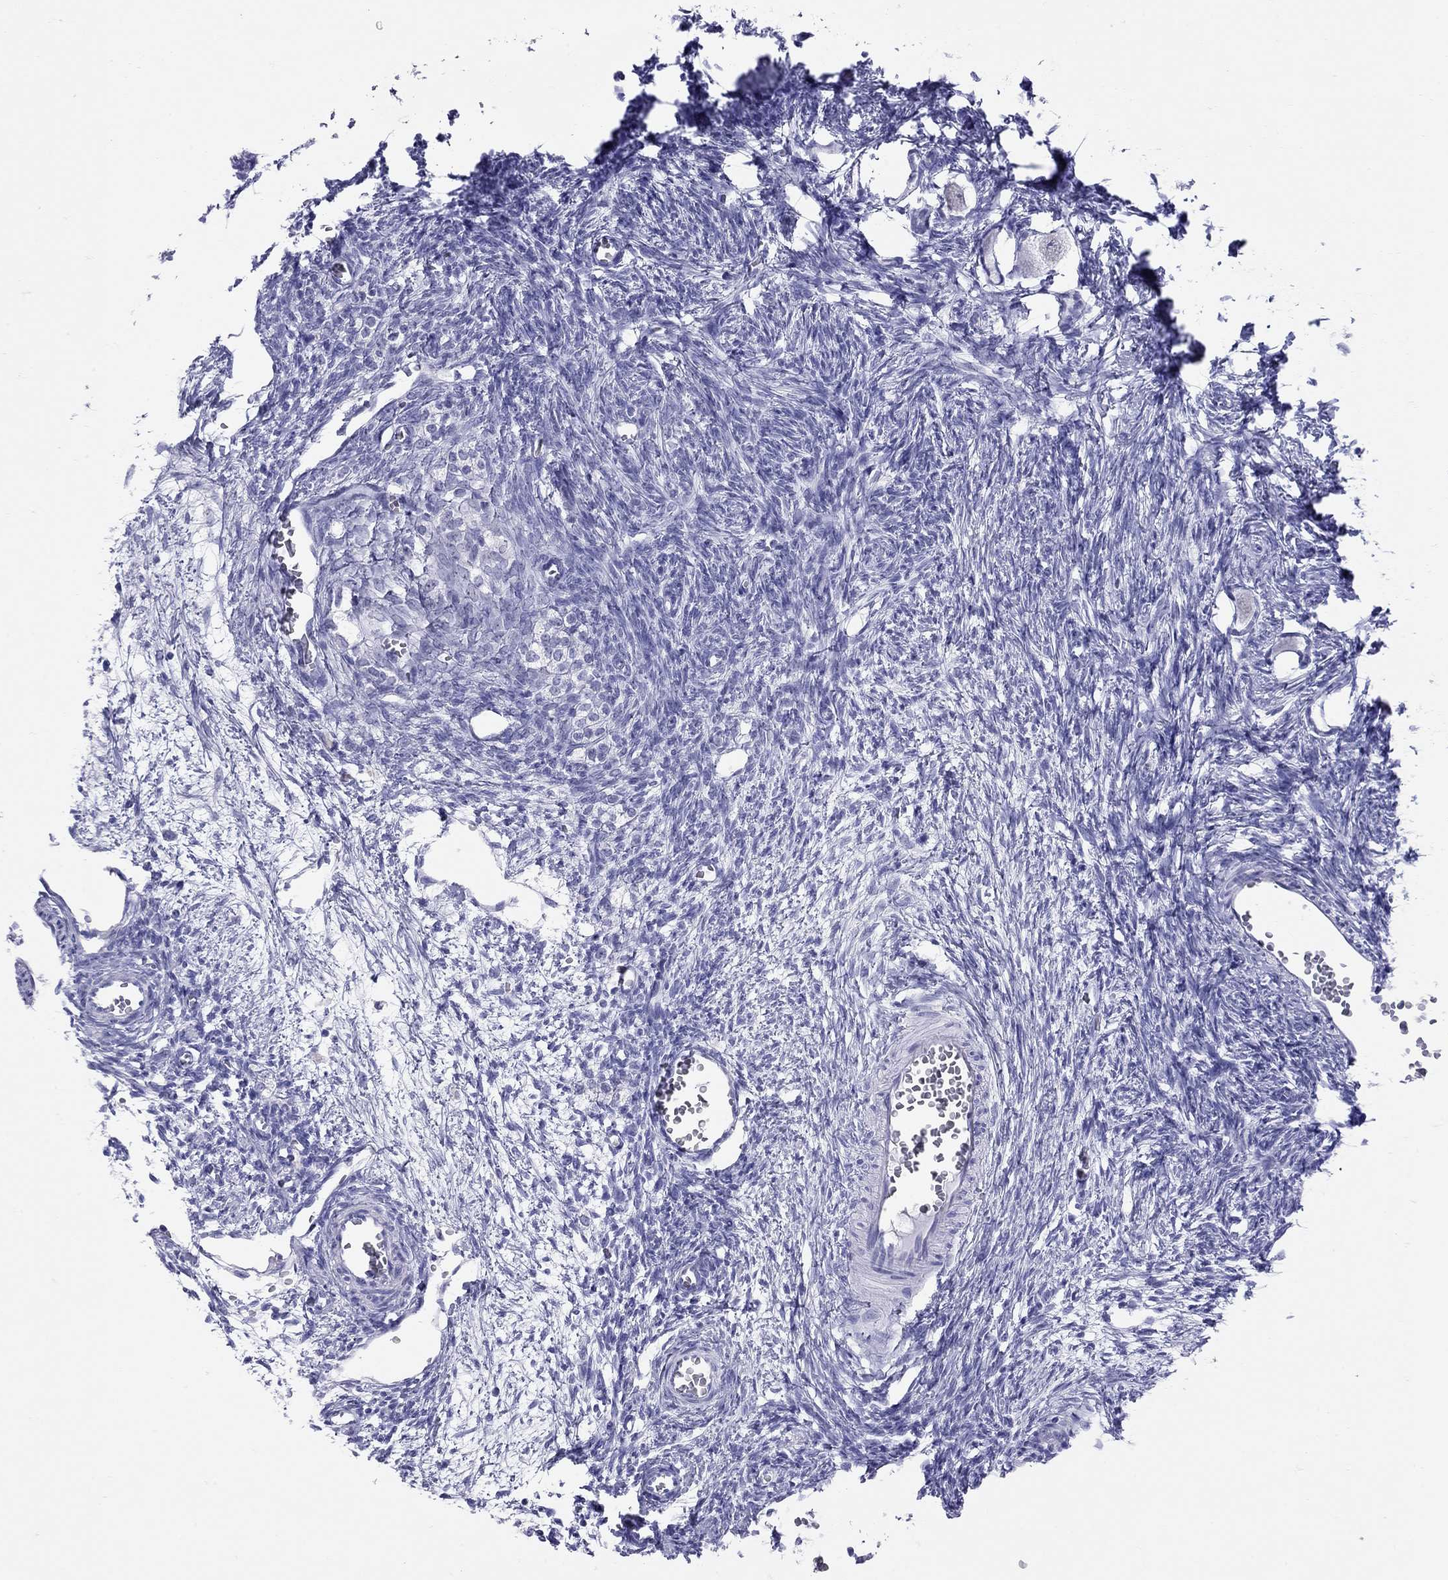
{"staining": {"intensity": "negative", "quantity": "none", "location": "none"}, "tissue": "ovary", "cell_type": "Follicle cells", "image_type": "normal", "snomed": [{"axis": "morphology", "description": "Normal tissue, NOS"}, {"axis": "topography", "description": "Ovary"}], "caption": "Follicle cells are negative for brown protein staining in unremarkable ovary. (Brightfield microscopy of DAB (3,3'-diaminobenzidine) immunohistochemistry at high magnification).", "gene": "LYAR", "patient": {"sex": "female", "age": 27}}